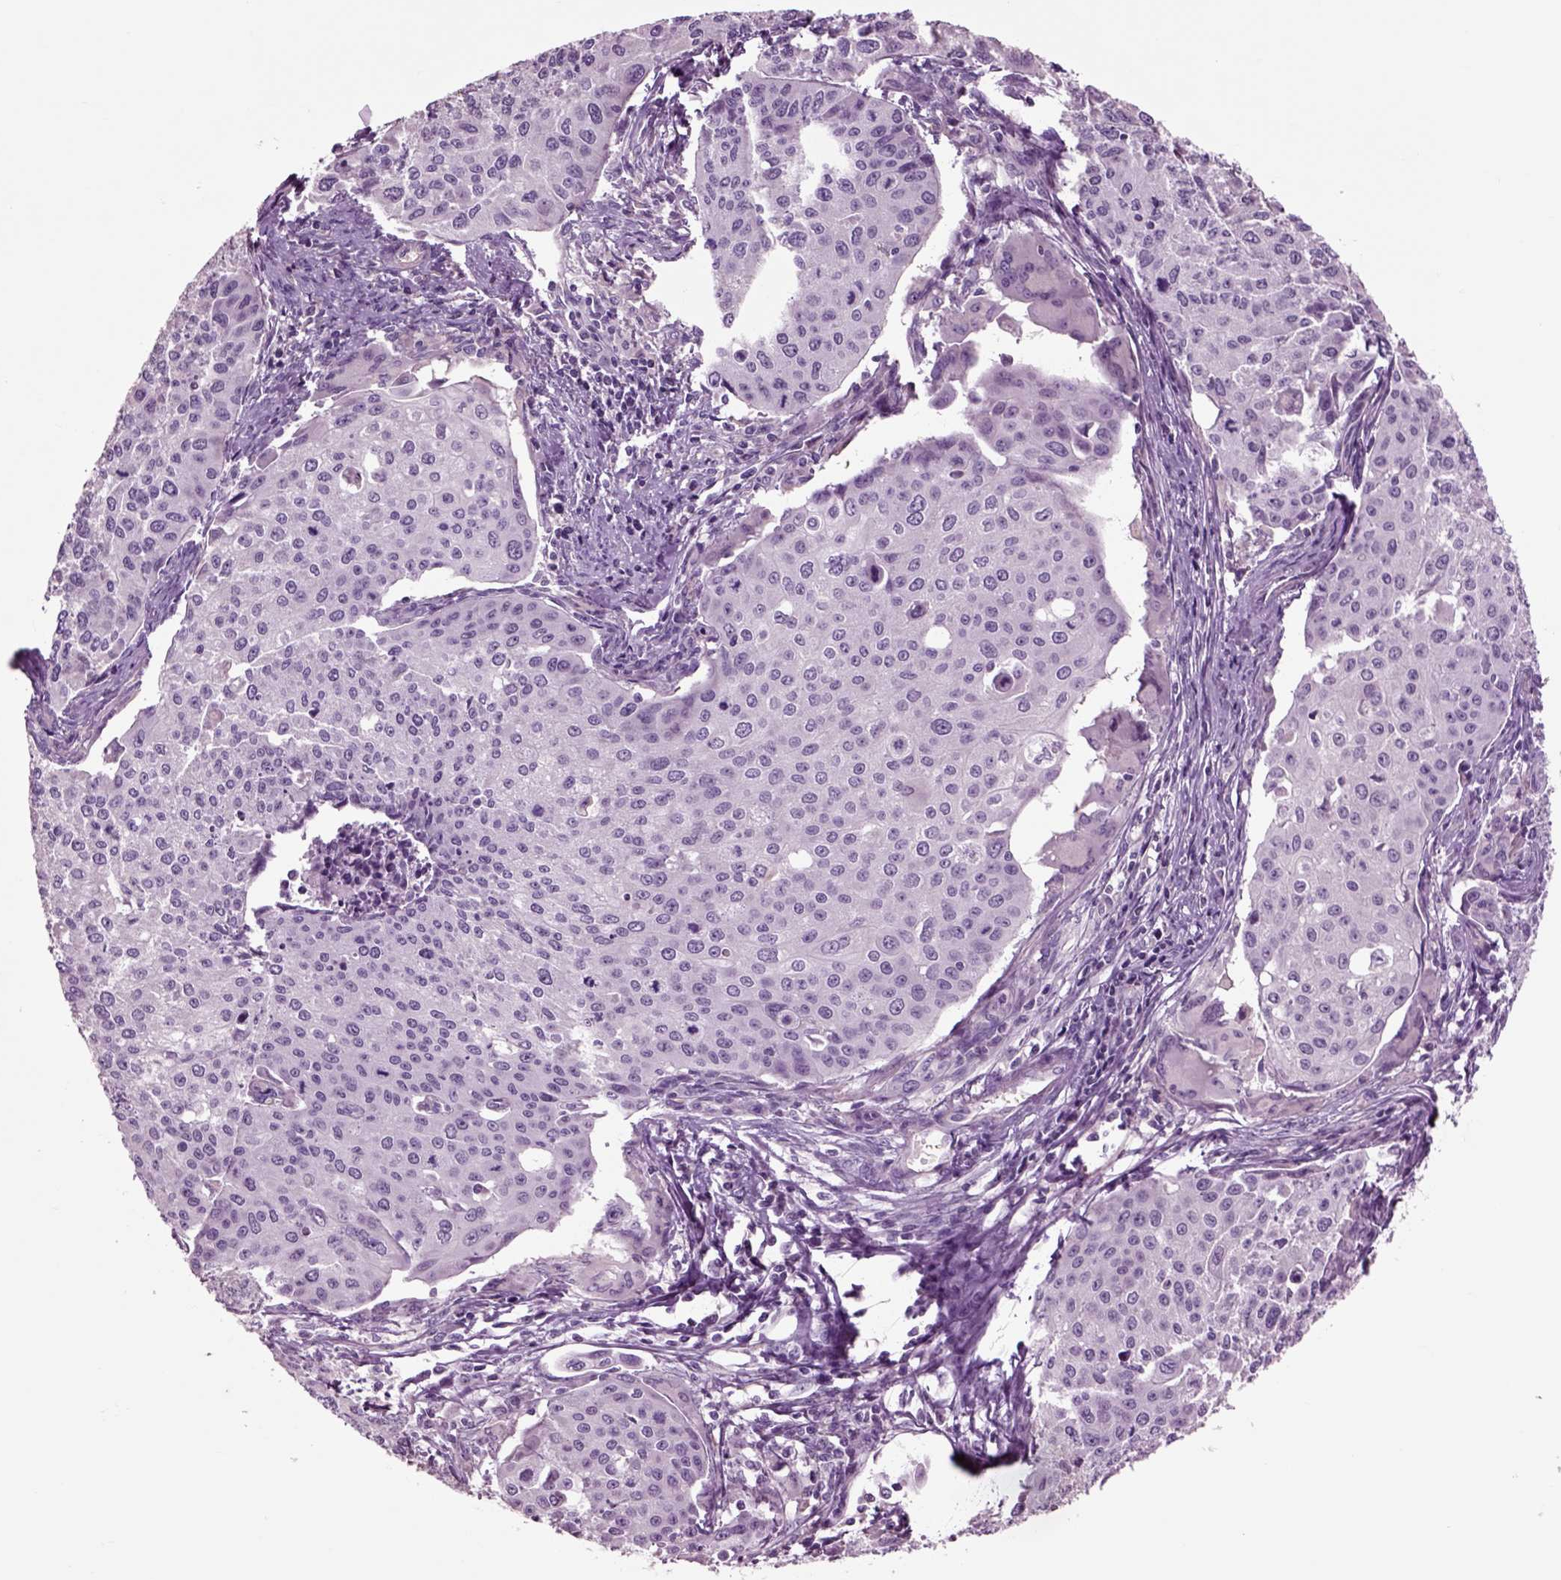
{"staining": {"intensity": "negative", "quantity": "none", "location": "none"}, "tissue": "cervical cancer", "cell_type": "Tumor cells", "image_type": "cancer", "snomed": [{"axis": "morphology", "description": "Squamous cell carcinoma, NOS"}, {"axis": "topography", "description": "Cervix"}], "caption": "Tumor cells are negative for protein expression in human cervical cancer.", "gene": "CHGB", "patient": {"sex": "female", "age": 38}}